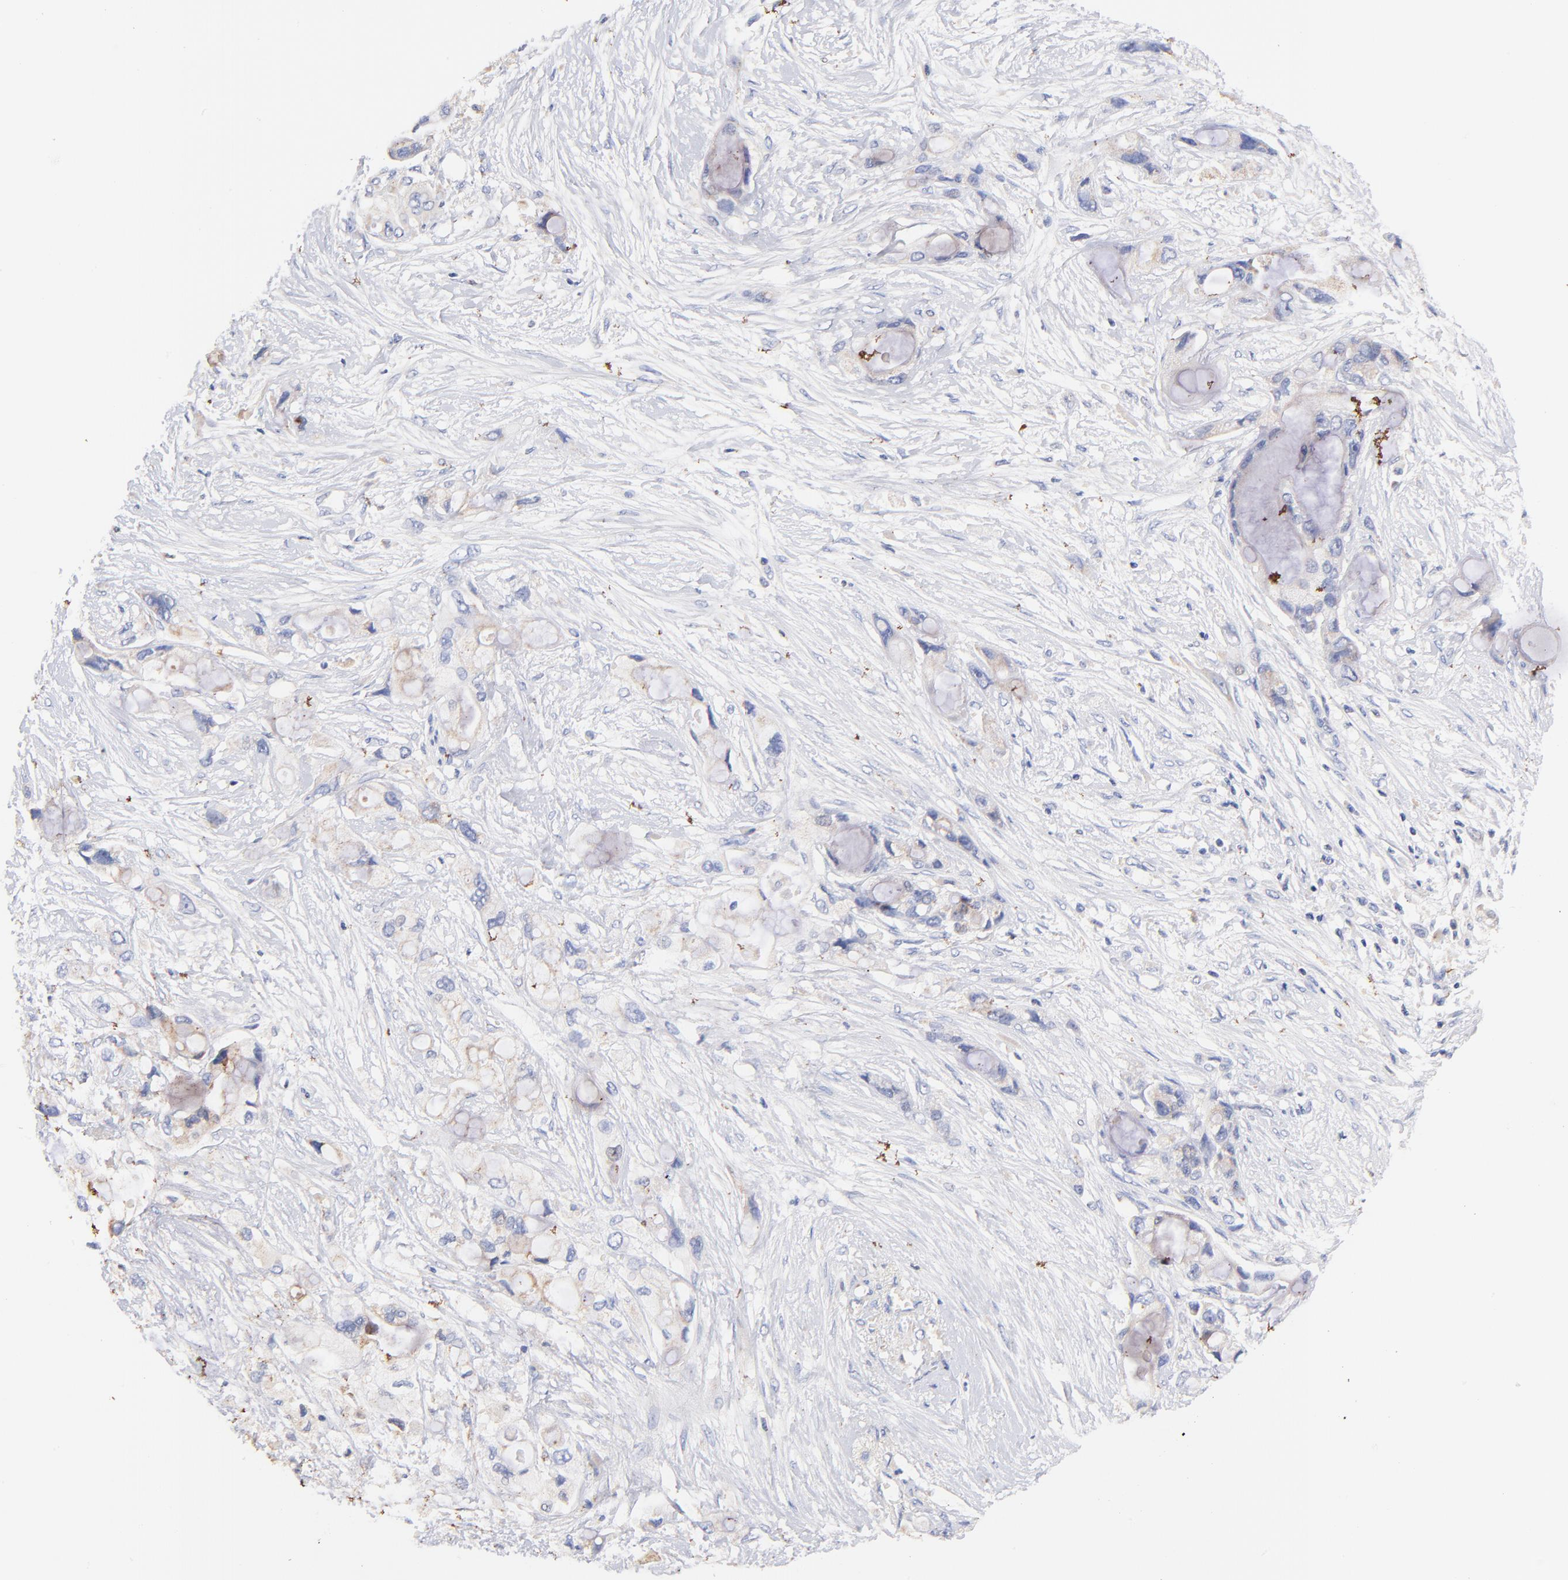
{"staining": {"intensity": "weak", "quantity": "25%-75%", "location": "cytoplasmic/membranous"}, "tissue": "pancreatic cancer", "cell_type": "Tumor cells", "image_type": "cancer", "snomed": [{"axis": "morphology", "description": "Adenocarcinoma, NOS"}, {"axis": "topography", "description": "Pancreas"}], "caption": "A low amount of weak cytoplasmic/membranous positivity is identified in approximately 25%-75% of tumor cells in pancreatic adenocarcinoma tissue.", "gene": "IGLV7-43", "patient": {"sex": "female", "age": 59}}